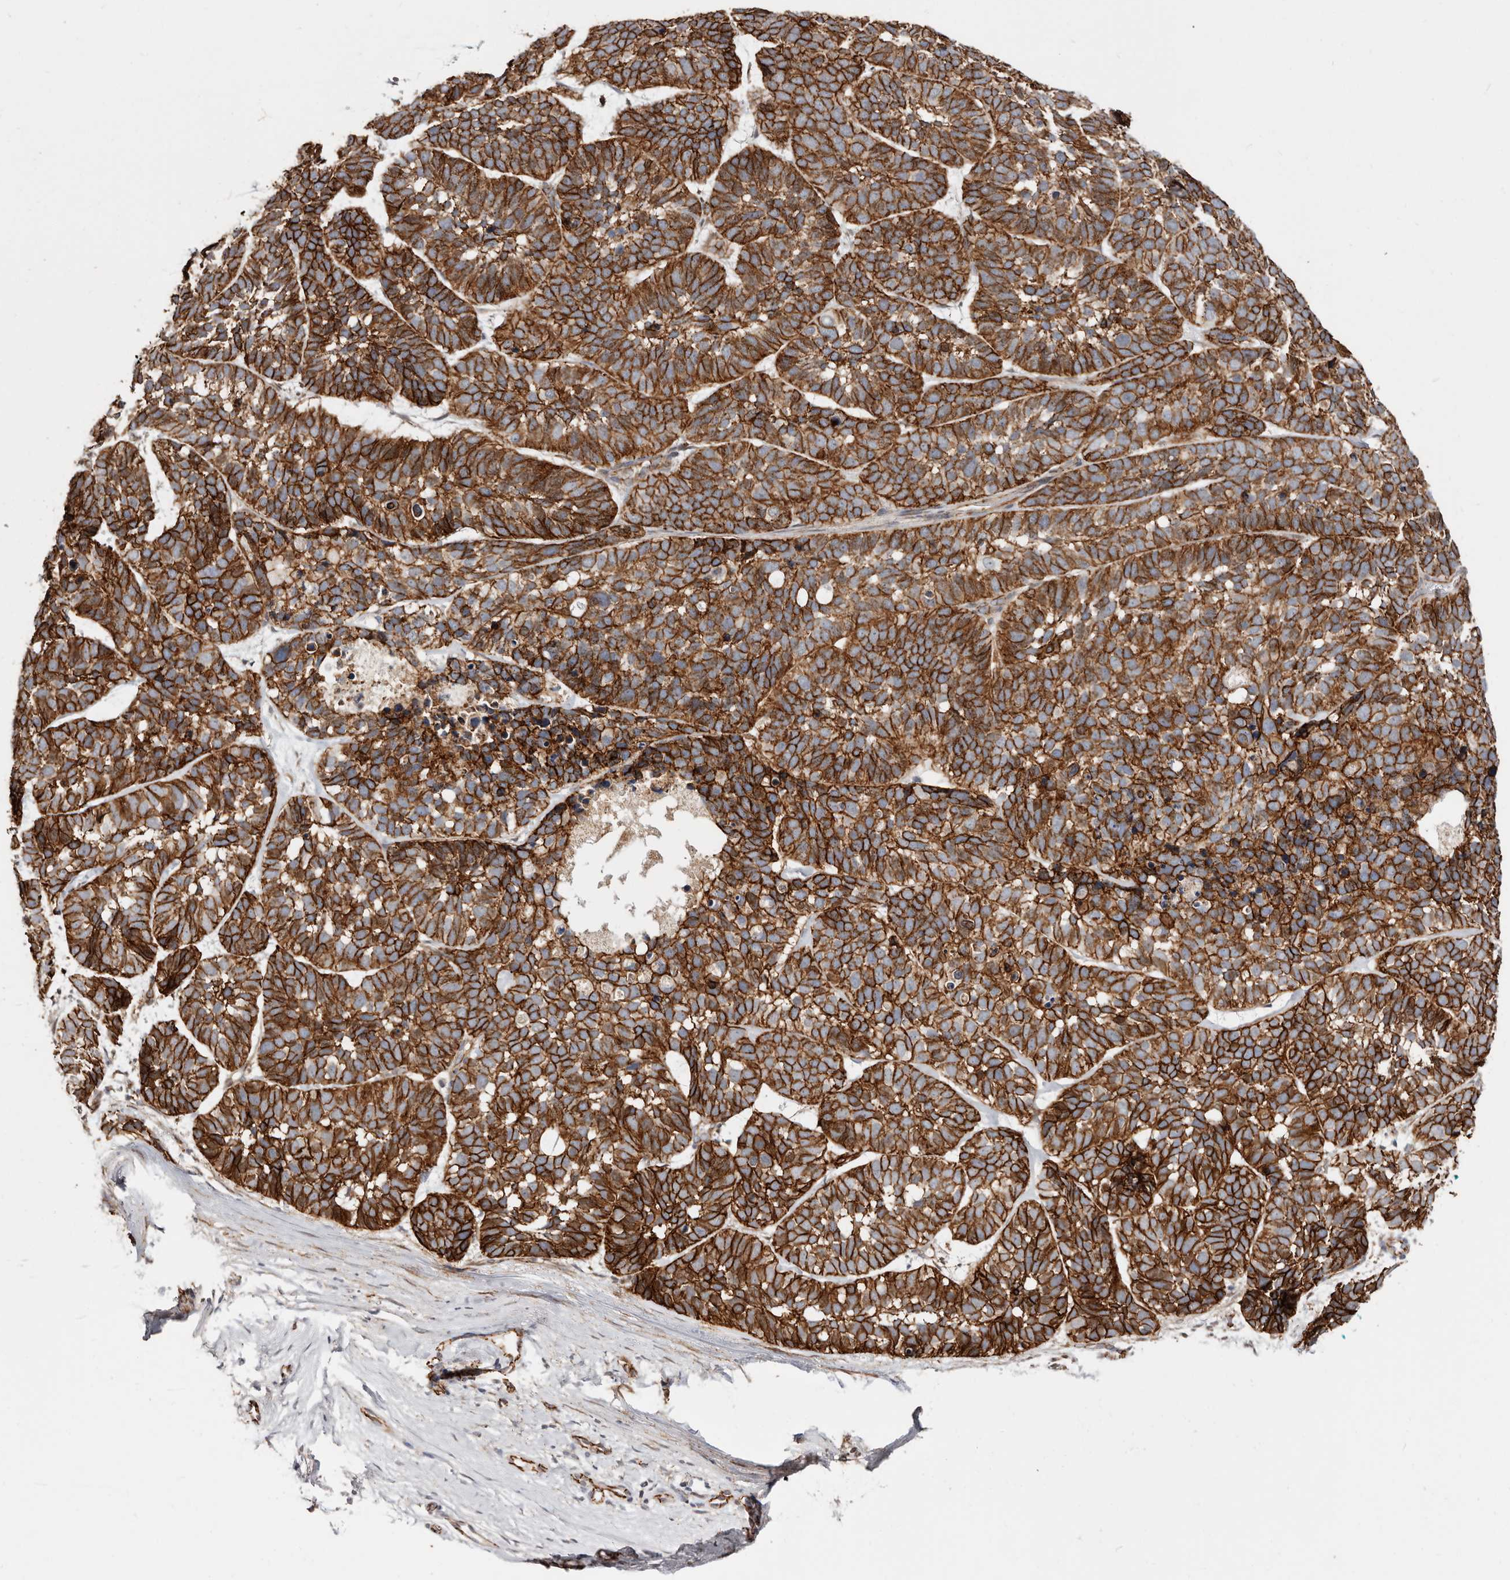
{"staining": {"intensity": "strong", "quantity": ">75%", "location": "cytoplasmic/membranous"}, "tissue": "skin cancer", "cell_type": "Tumor cells", "image_type": "cancer", "snomed": [{"axis": "morphology", "description": "Basal cell carcinoma"}, {"axis": "topography", "description": "Skin"}], "caption": "Skin basal cell carcinoma stained with DAB (3,3'-diaminobenzidine) IHC demonstrates high levels of strong cytoplasmic/membranous positivity in approximately >75% of tumor cells. The staining is performed using DAB brown chromogen to label protein expression. The nuclei are counter-stained blue using hematoxylin.", "gene": "CTNNB1", "patient": {"sex": "male", "age": 62}}